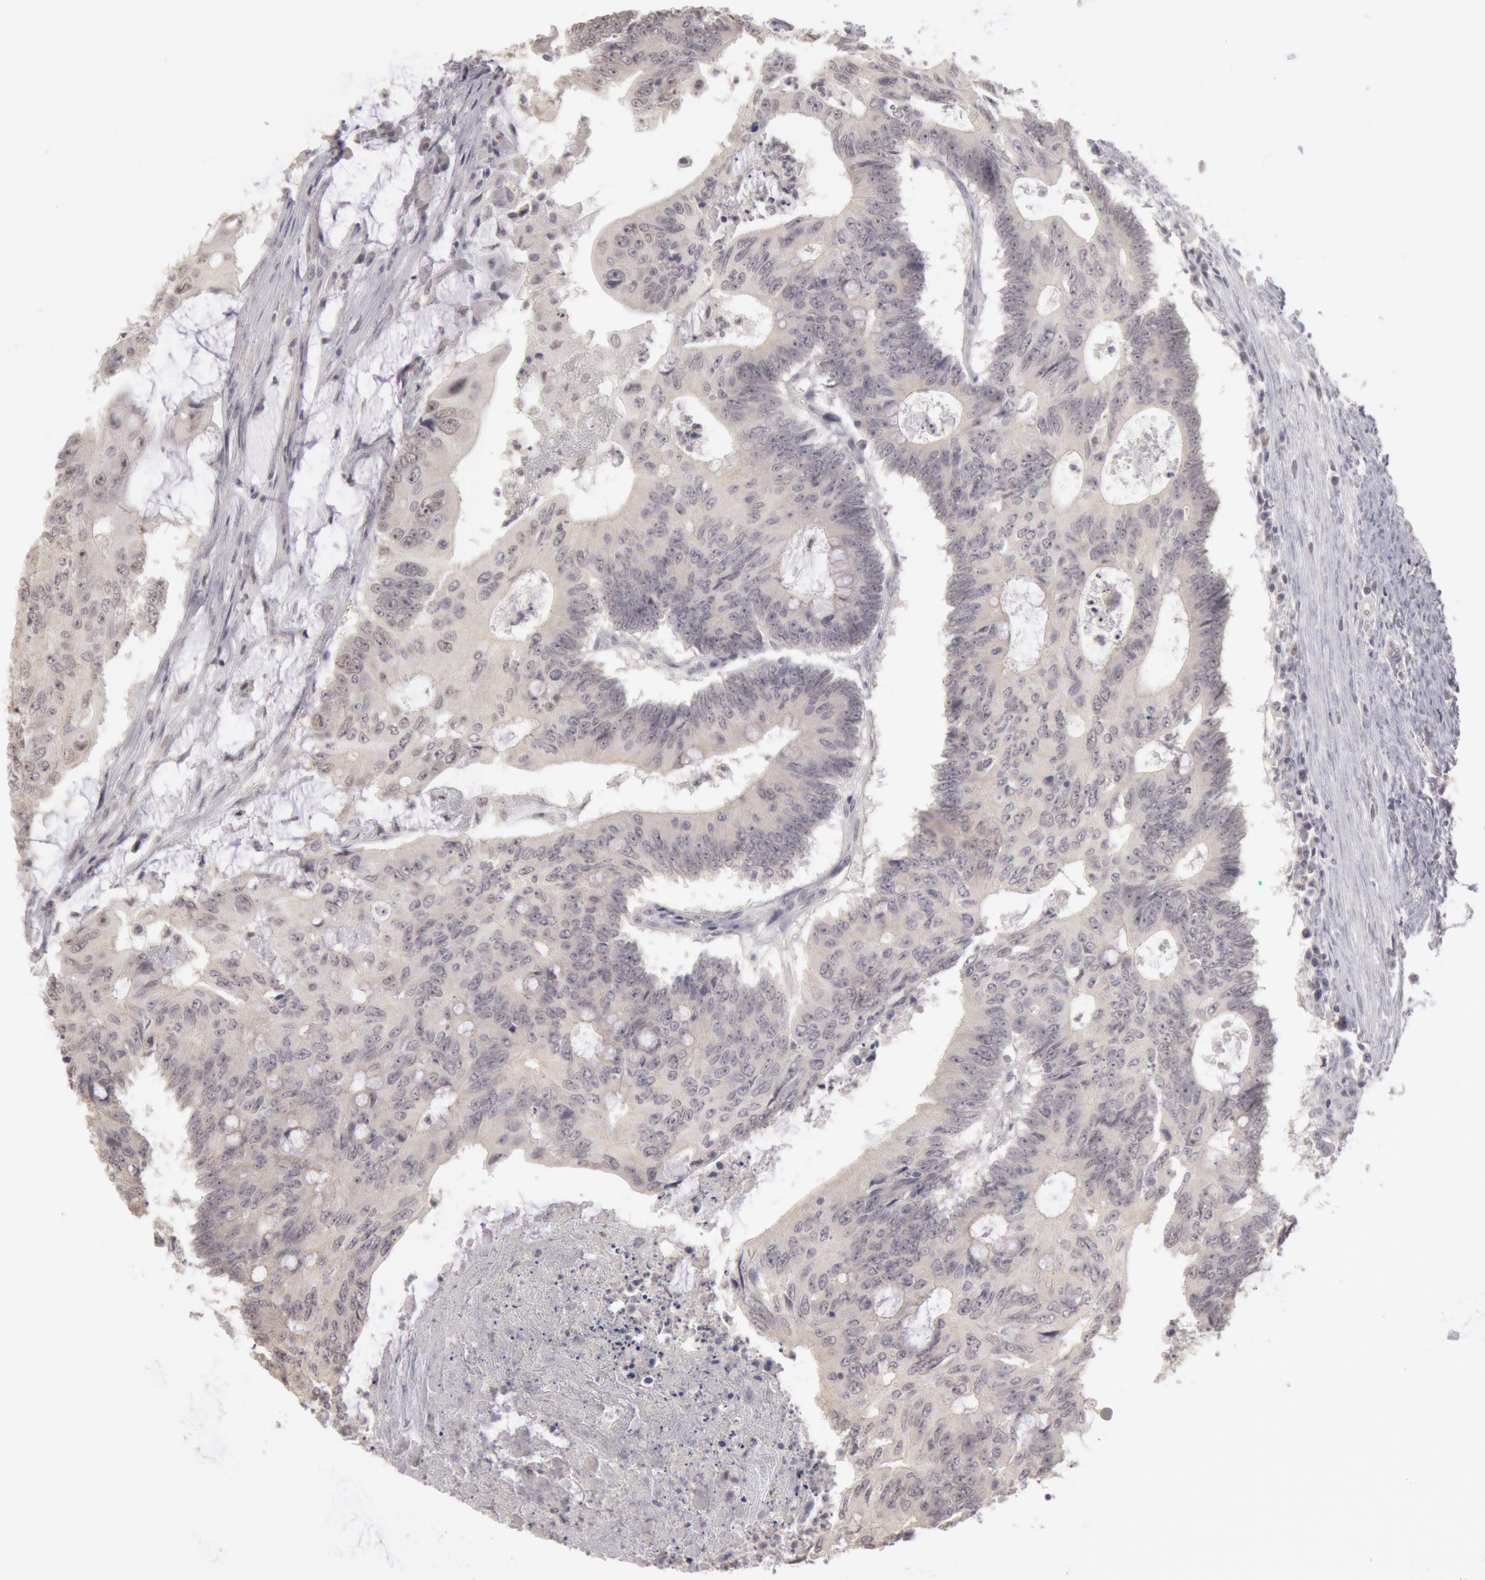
{"staining": {"intensity": "negative", "quantity": "none", "location": "none"}, "tissue": "colorectal cancer", "cell_type": "Tumor cells", "image_type": "cancer", "snomed": [{"axis": "morphology", "description": "Adenocarcinoma, NOS"}, {"axis": "topography", "description": "Colon"}], "caption": "DAB immunohistochemical staining of colorectal cancer displays no significant expression in tumor cells.", "gene": "RIMBP3C", "patient": {"sex": "male", "age": 65}}